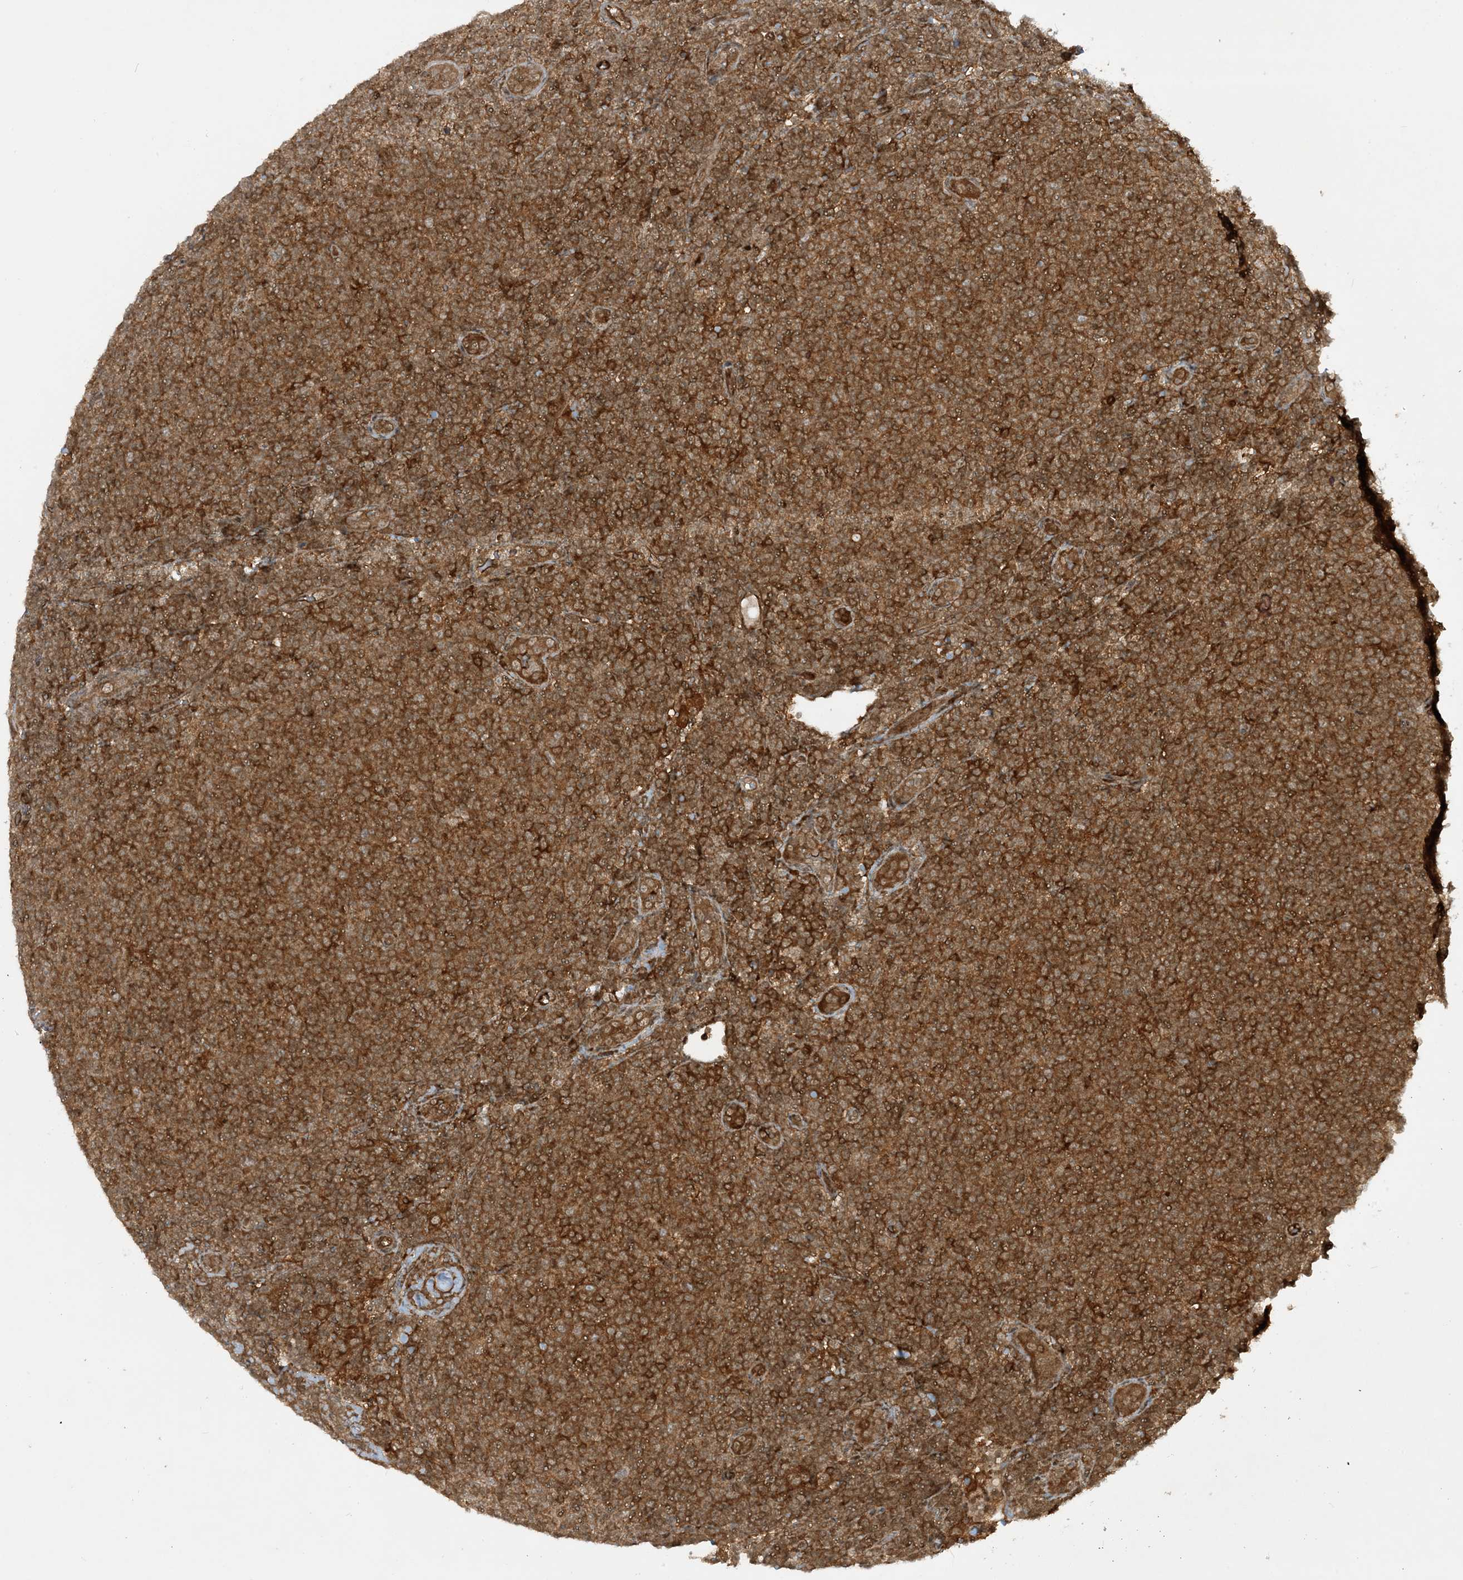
{"staining": {"intensity": "moderate", "quantity": ">75%", "location": "cytoplasmic/membranous"}, "tissue": "lymphoma", "cell_type": "Tumor cells", "image_type": "cancer", "snomed": [{"axis": "morphology", "description": "Malignant lymphoma, non-Hodgkin's type, Low grade"}, {"axis": "topography", "description": "Lymph node"}], "caption": "Tumor cells reveal moderate cytoplasmic/membranous staining in approximately >75% of cells in lymphoma.", "gene": "CERT1", "patient": {"sex": "male", "age": 66}}